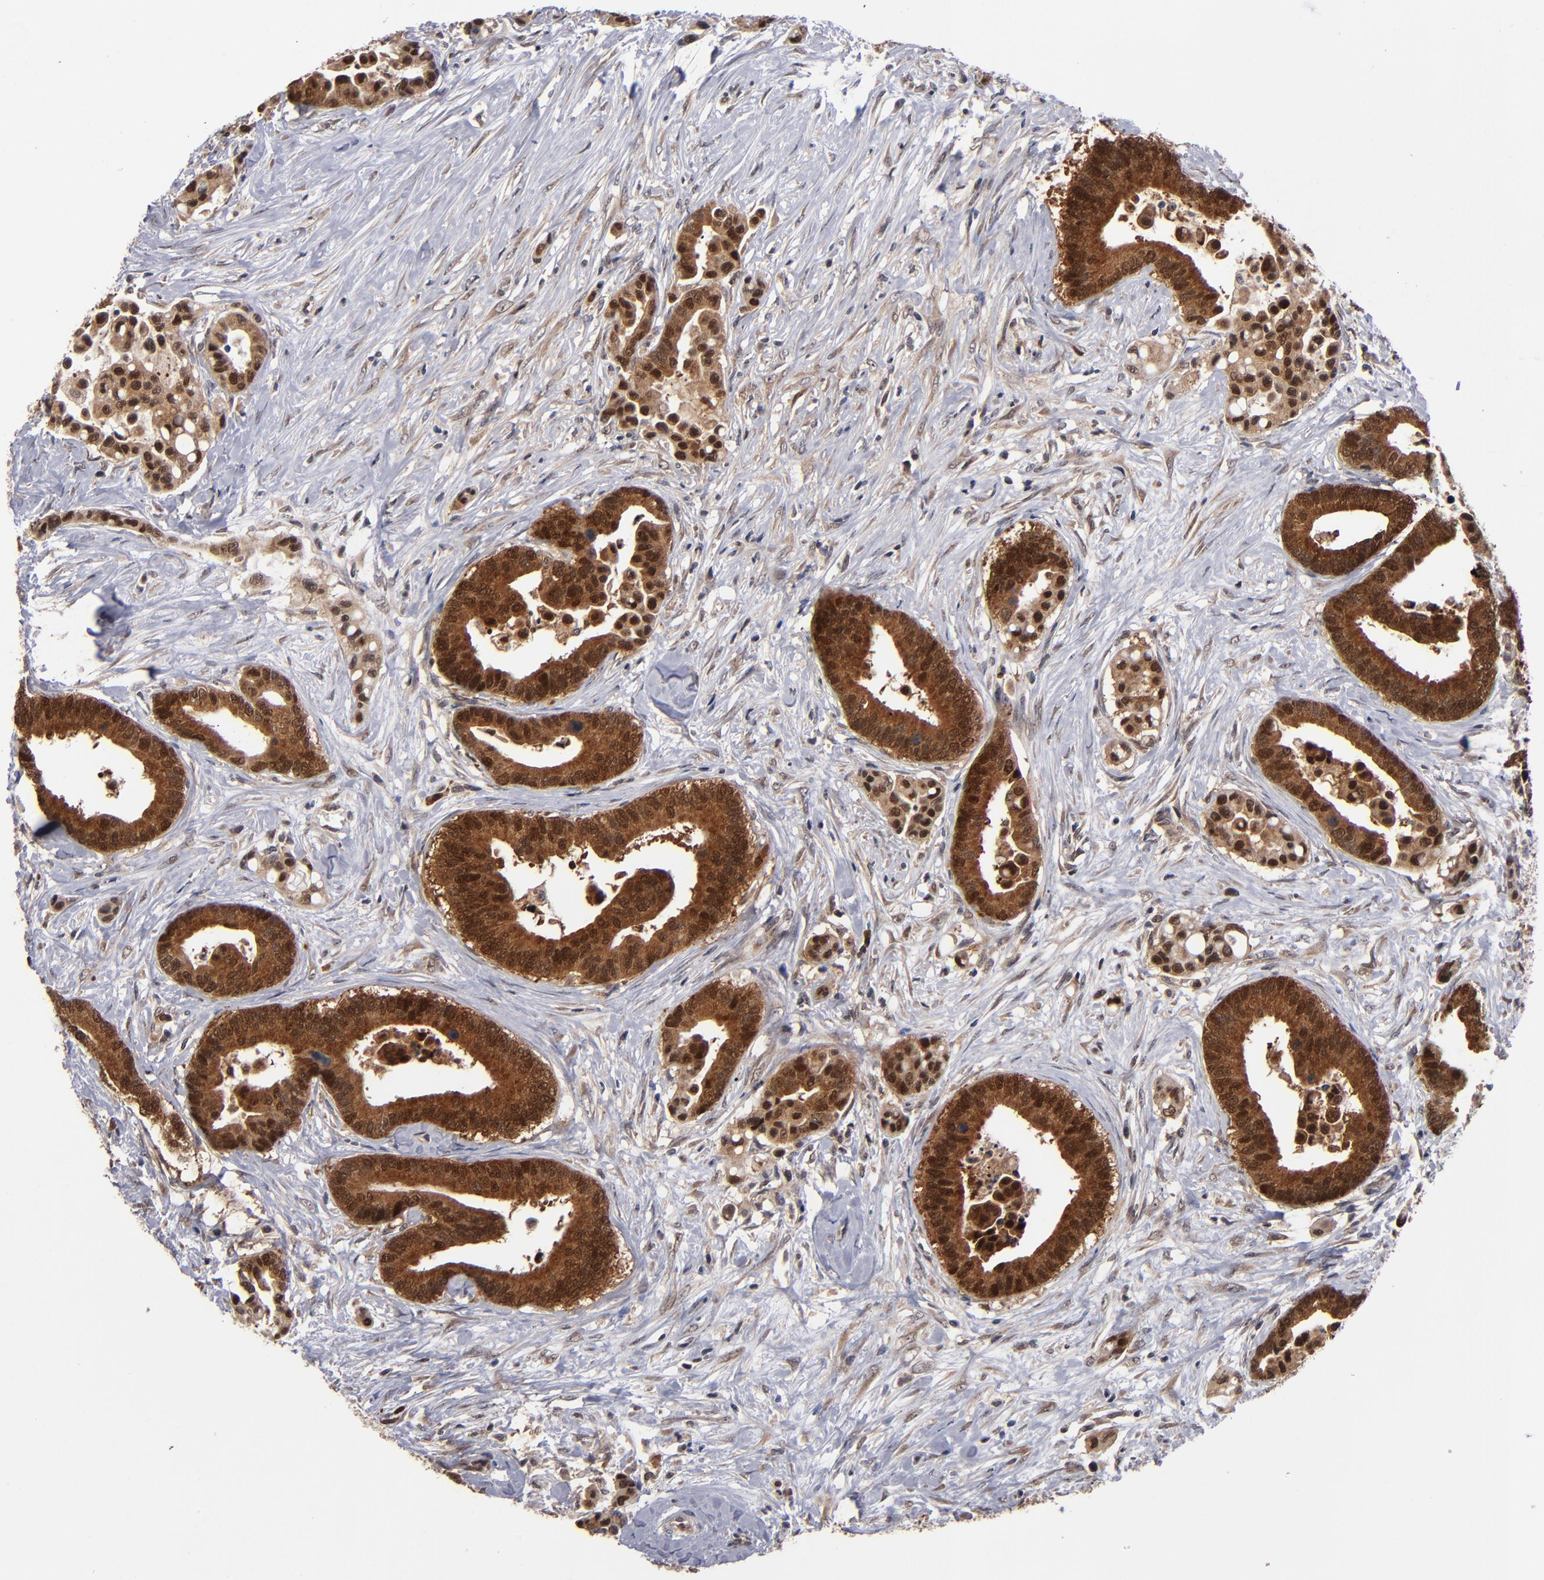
{"staining": {"intensity": "strong", "quantity": ">75%", "location": "cytoplasmic/membranous"}, "tissue": "colorectal cancer", "cell_type": "Tumor cells", "image_type": "cancer", "snomed": [{"axis": "morphology", "description": "Adenocarcinoma, NOS"}, {"axis": "topography", "description": "Colon"}], "caption": "Brown immunohistochemical staining in colorectal cancer (adenocarcinoma) displays strong cytoplasmic/membranous positivity in approximately >75% of tumor cells.", "gene": "ALG13", "patient": {"sex": "male", "age": 82}}